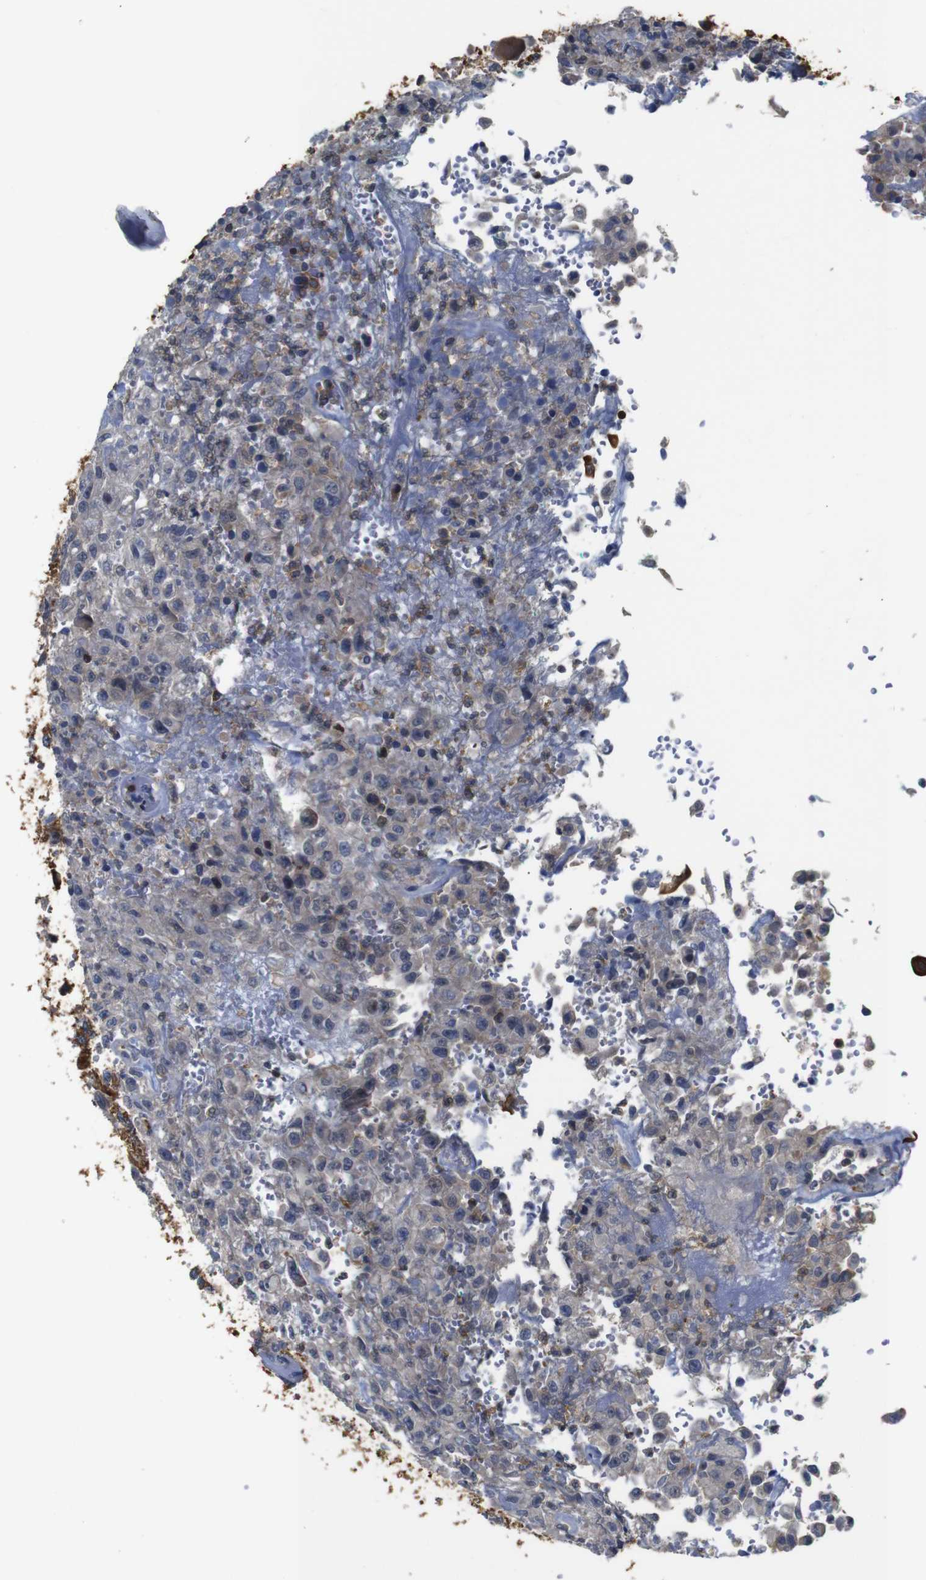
{"staining": {"intensity": "weak", "quantity": "<25%", "location": "cytoplasmic/membranous"}, "tissue": "urothelial cancer", "cell_type": "Tumor cells", "image_type": "cancer", "snomed": [{"axis": "morphology", "description": "Urothelial carcinoma, High grade"}, {"axis": "topography", "description": "Urinary bladder"}], "caption": "There is no significant staining in tumor cells of high-grade urothelial carcinoma.", "gene": "BRWD3", "patient": {"sex": "male", "age": 46}}